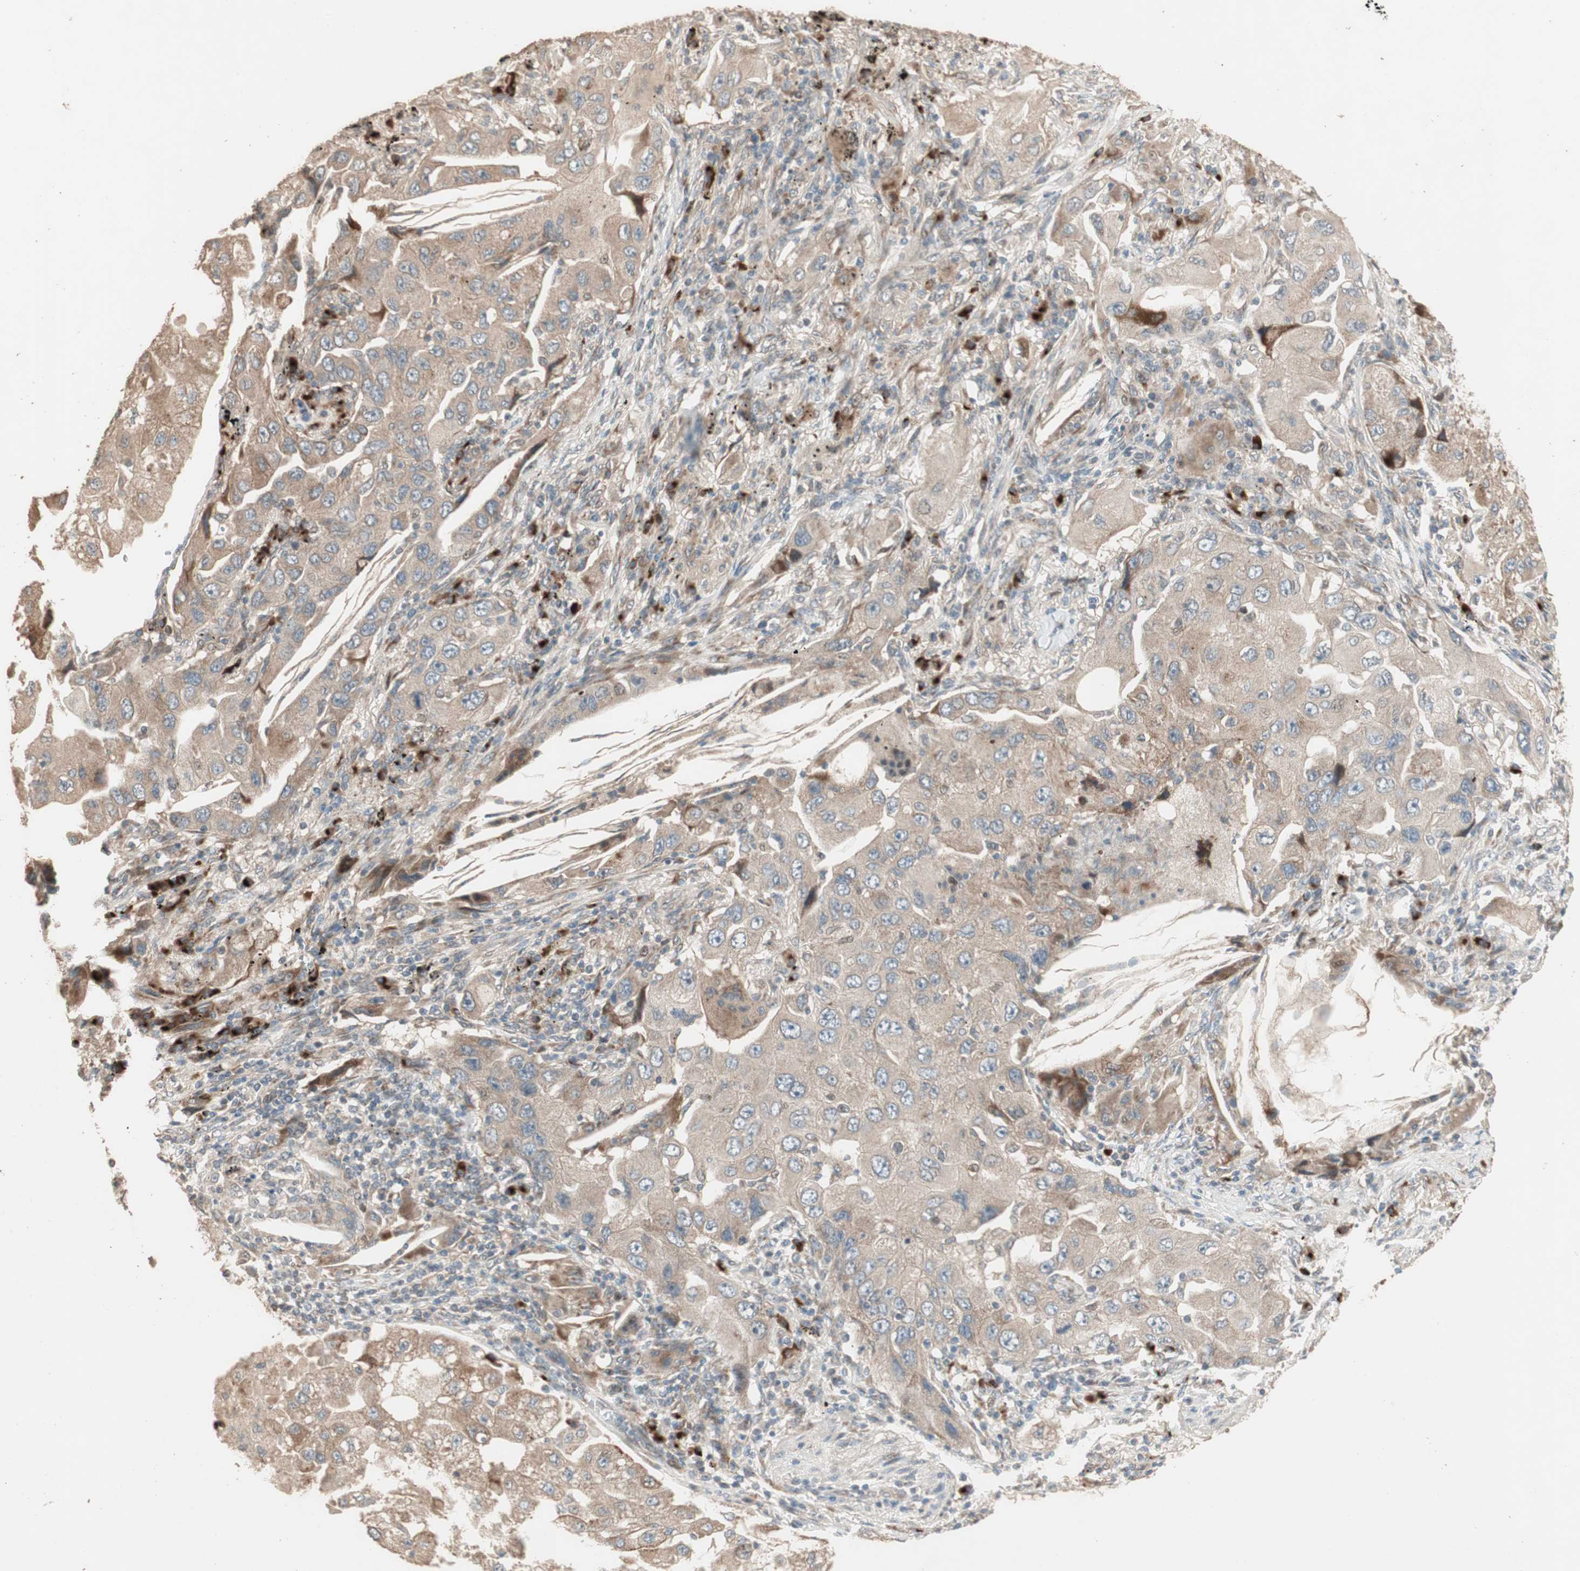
{"staining": {"intensity": "moderate", "quantity": ">75%", "location": "cytoplasmic/membranous"}, "tissue": "lung cancer", "cell_type": "Tumor cells", "image_type": "cancer", "snomed": [{"axis": "morphology", "description": "Adenocarcinoma, NOS"}, {"axis": "topography", "description": "Lung"}], "caption": "A brown stain highlights moderate cytoplasmic/membranous positivity of a protein in human adenocarcinoma (lung) tumor cells. The staining is performed using DAB (3,3'-diaminobenzidine) brown chromogen to label protein expression. The nuclei are counter-stained blue using hematoxylin.", "gene": "RARRES1", "patient": {"sex": "female", "age": 65}}